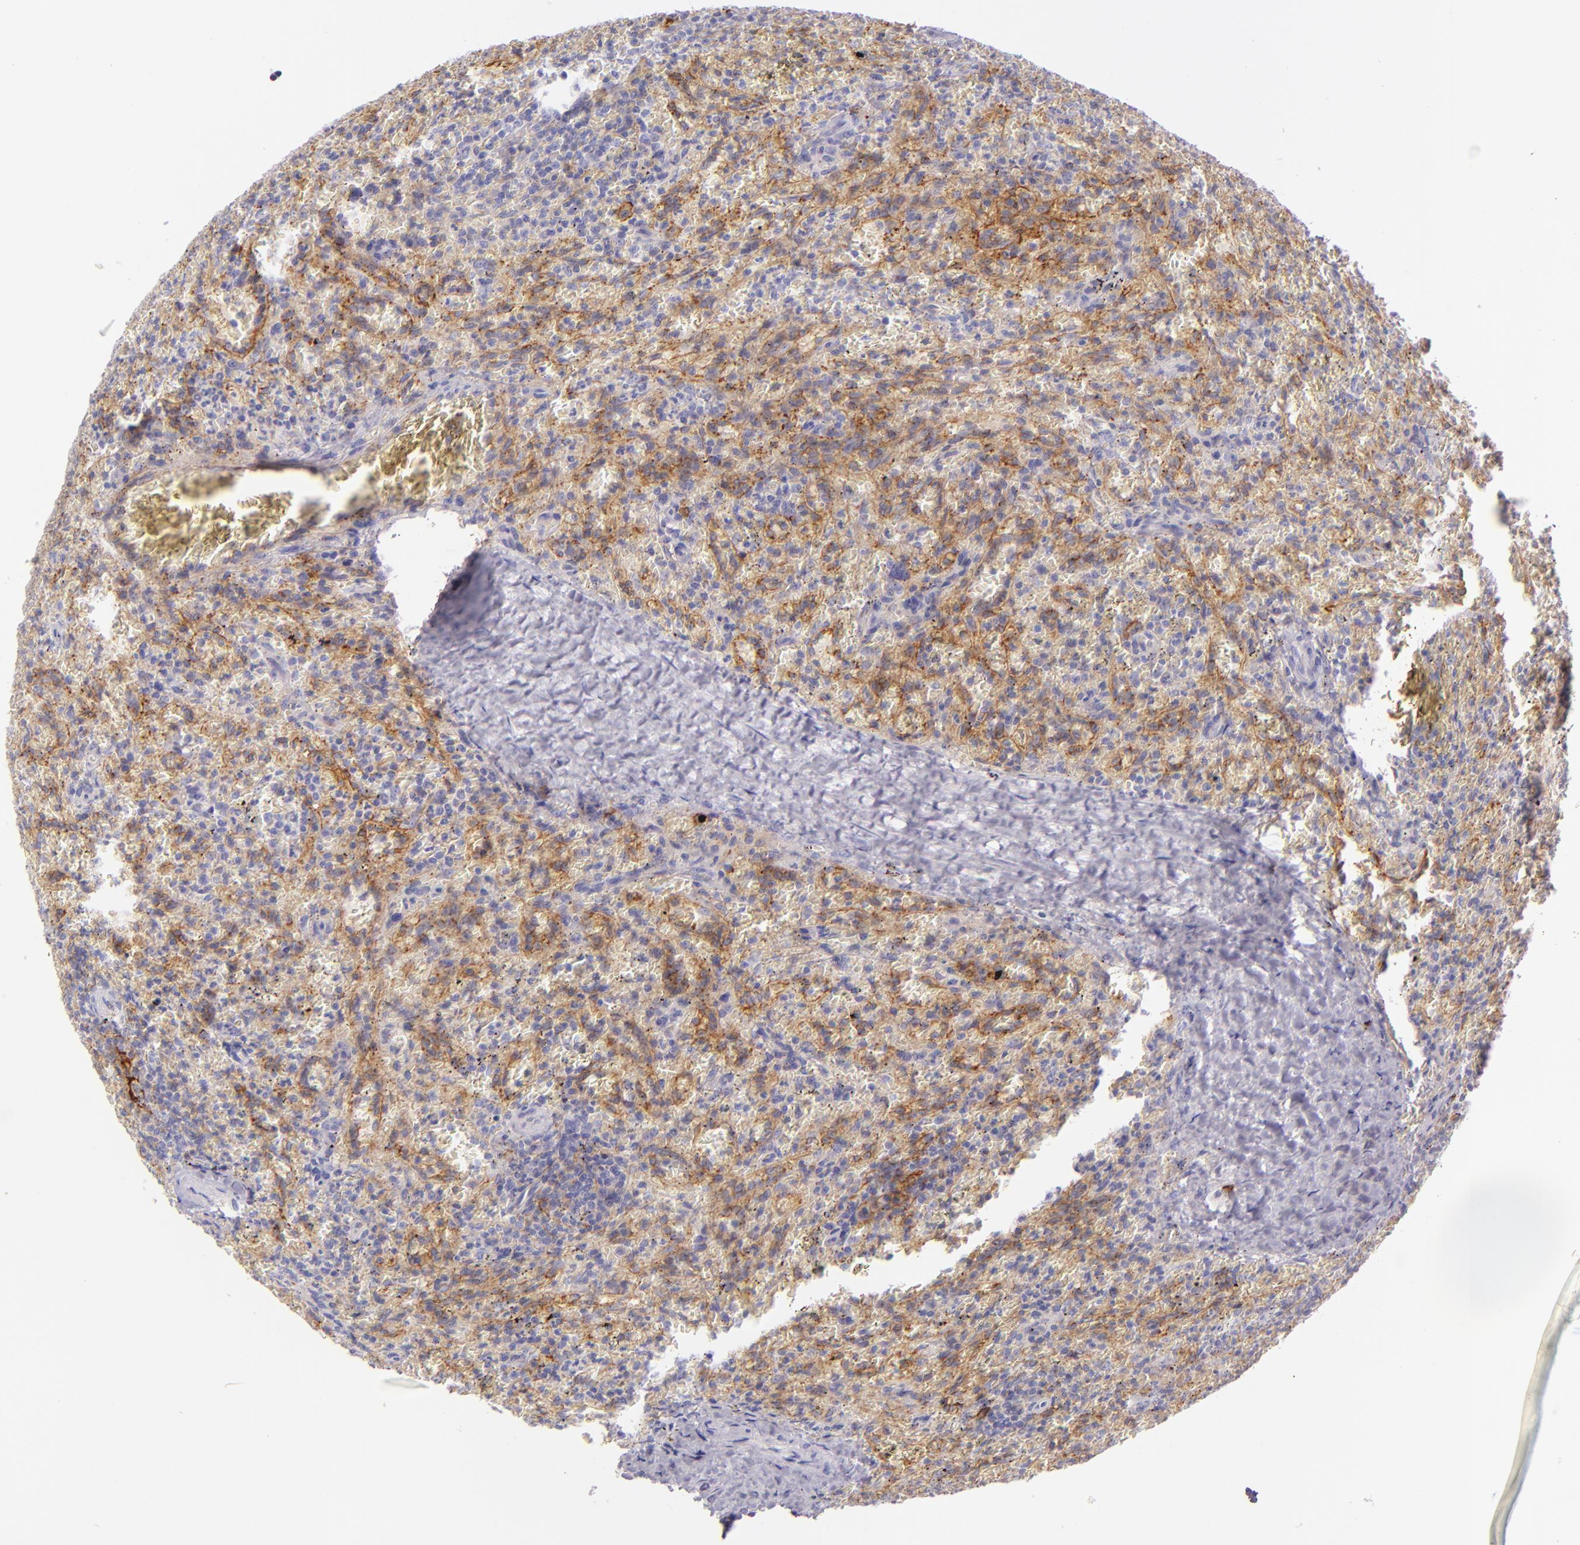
{"staining": {"intensity": "moderate", "quantity": "25%-75%", "location": "cytoplasmic/membranous"}, "tissue": "lymphoma", "cell_type": "Tumor cells", "image_type": "cancer", "snomed": [{"axis": "morphology", "description": "Malignant lymphoma, non-Hodgkin's type, Low grade"}, {"axis": "topography", "description": "Spleen"}], "caption": "This image exhibits IHC staining of human lymphoma, with medium moderate cytoplasmic/membranous expression in approximately 25%-75% of tumor cells.", "gene": "ICAM1", "patient": {"sex": "female", "age": 64}}